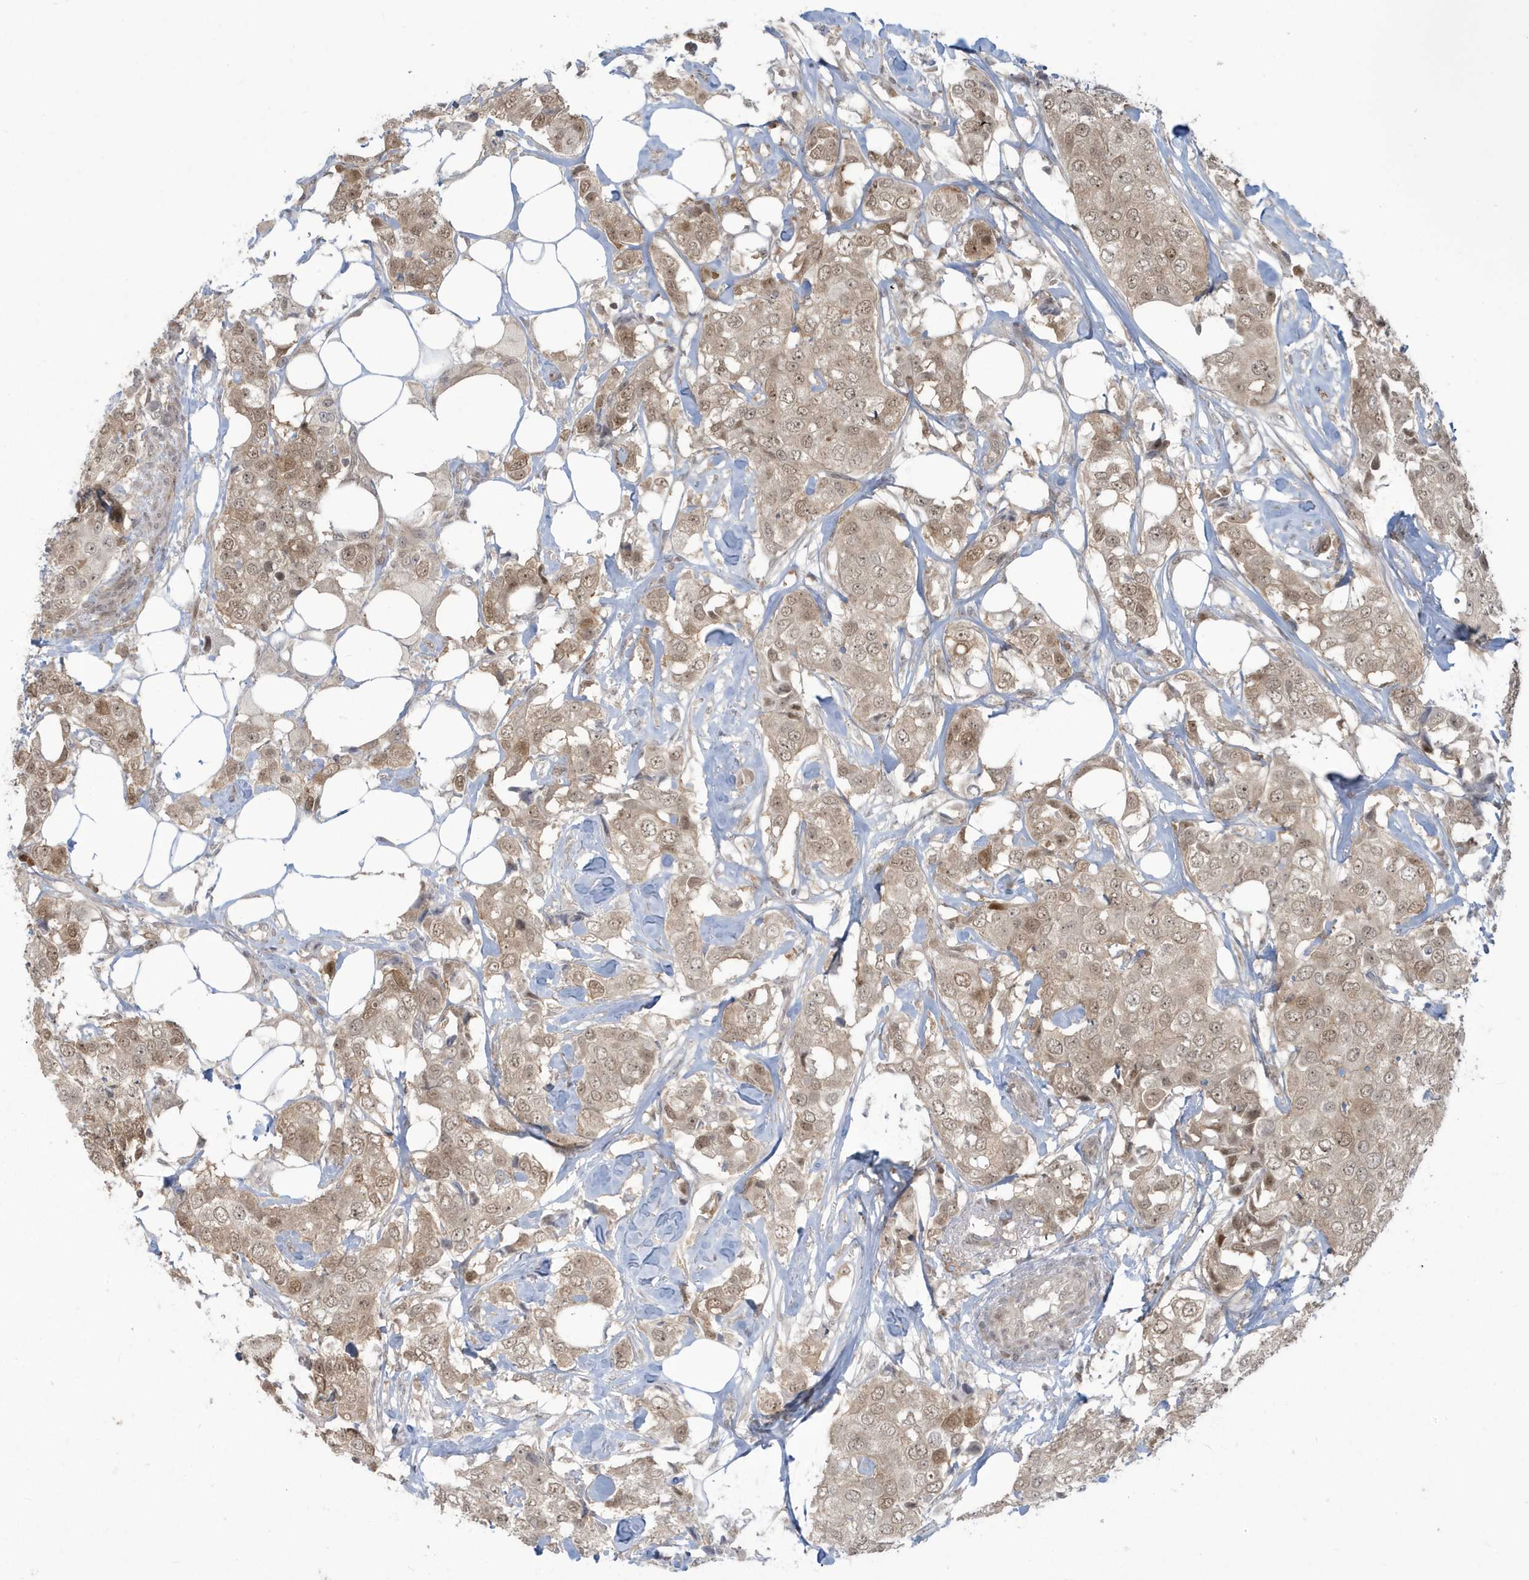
{"staining": {"intensity": "weak", "quantity": ">75%", "location": "cytoplasmic/membranous,nuclear"}, "tissue": "breast cancer", "cell_type": "Tumor cells", "image_type": "cancer", "snomed": [{"axis": "morphology", "description": "Duct carcinoma"}, {"axis": "topography", "description": "Breast"}], "caption": "Breast intraductal carcinoma stained with a brown dye displays weak cytoplasmic/membranous and nuclear positive positivity in approximately >75% of tumor cells.", "gene": "C1orf52", "patient": {"sex": "female", "age": 80}}